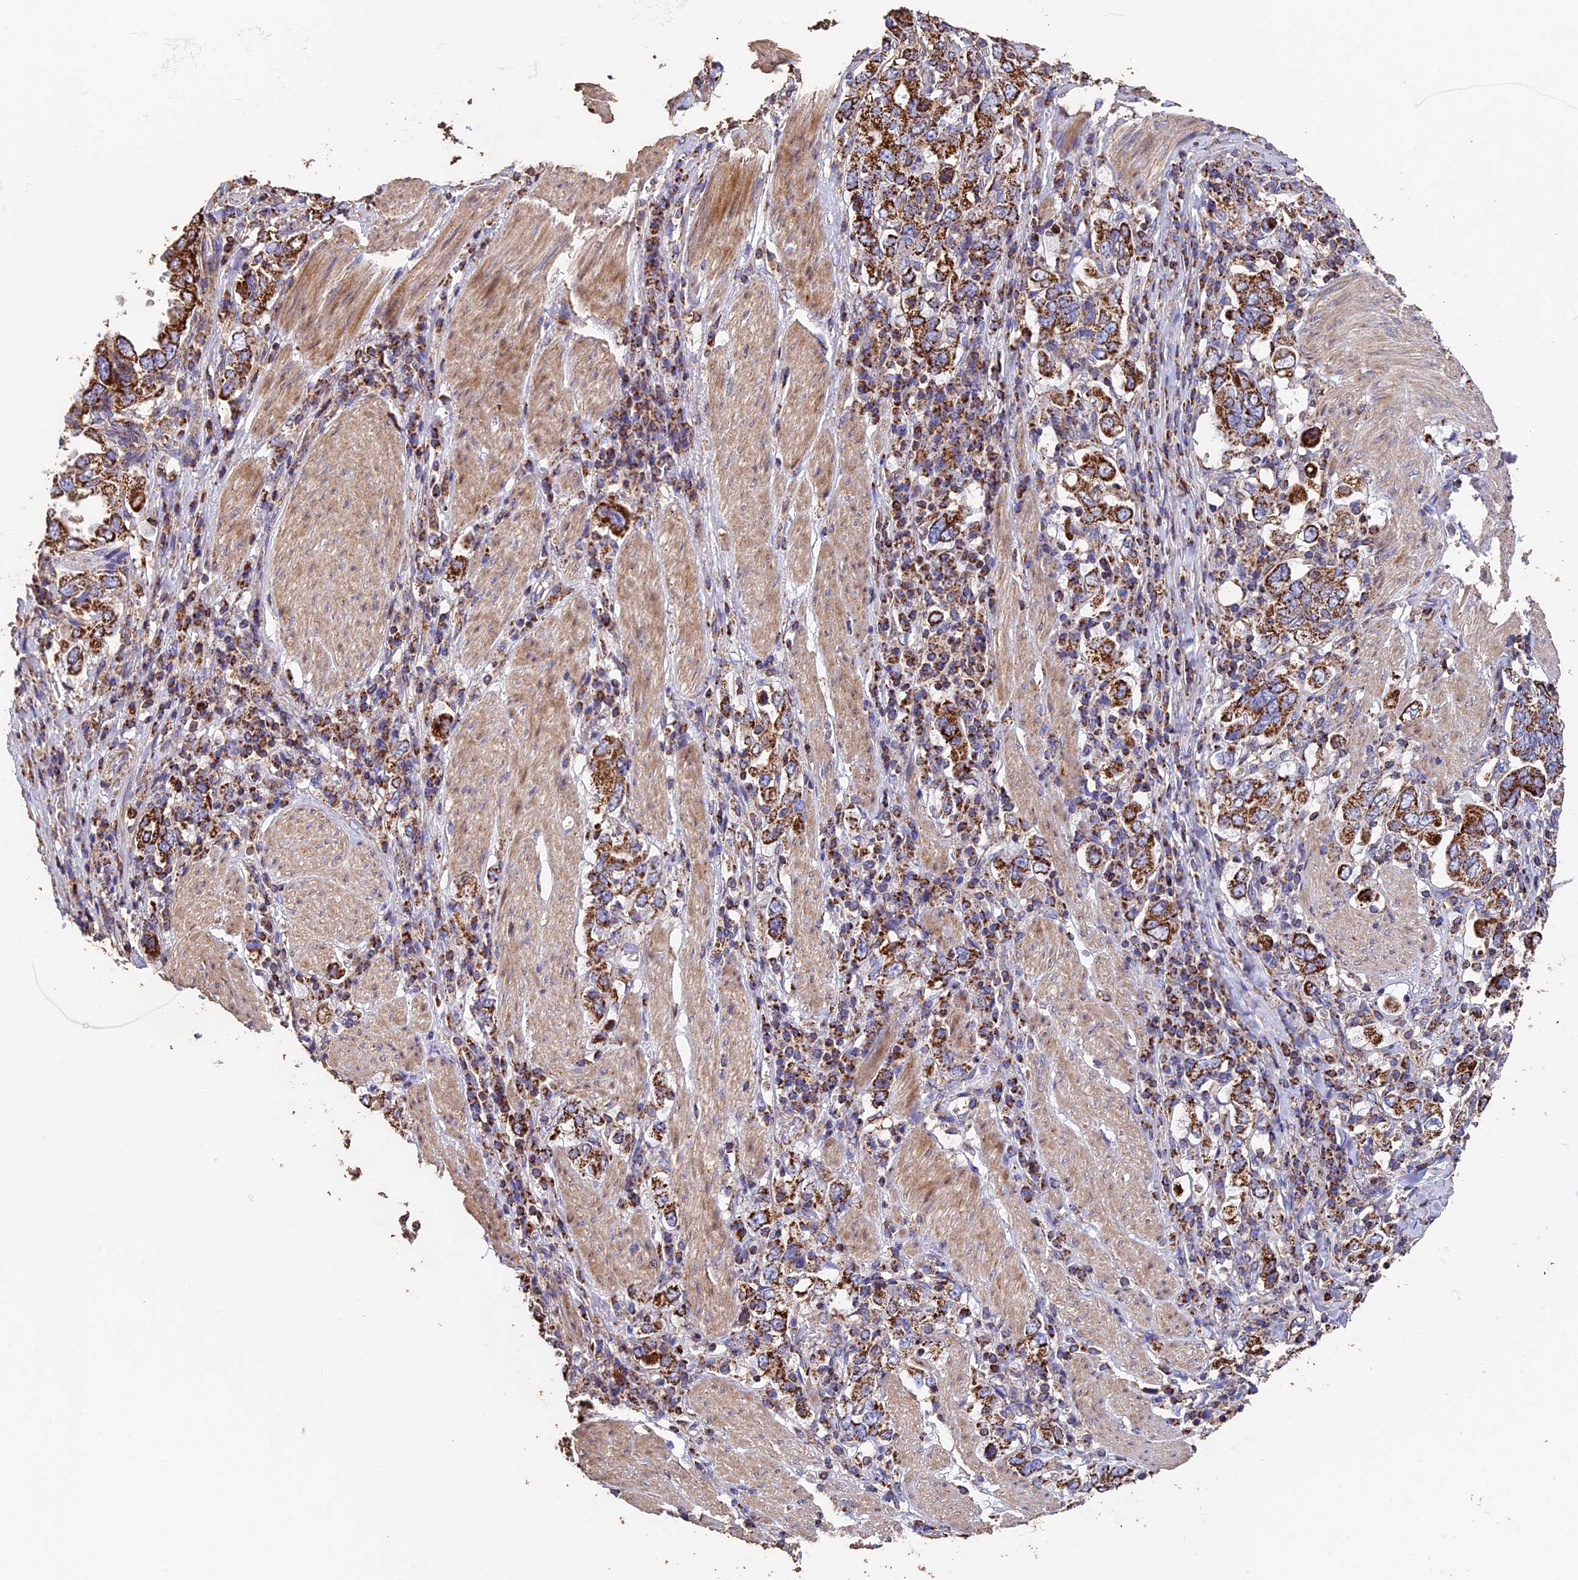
{"staining": {"intensity": "strong", "quantity": ">75%", "location": "cytoplasmic/membranous"}, "tissue": "stomach cancer", "cell_type": "Tumor cells", "image_type": "cancer", "snomed": [{"axis": "morphology", "description": "Adenocarcinoma, NOS"}, {"axis": "topography", "description": "Stomach, upper"}], "caption": "Stomach adenocarcinoma was stained to show a protein in brown. There is high levels of strong cytoplasmic/membranous staining in approximately >75% of tumor cells.", "gene": "ADAT1", "patient": {"sex": "male", "age": 62}}